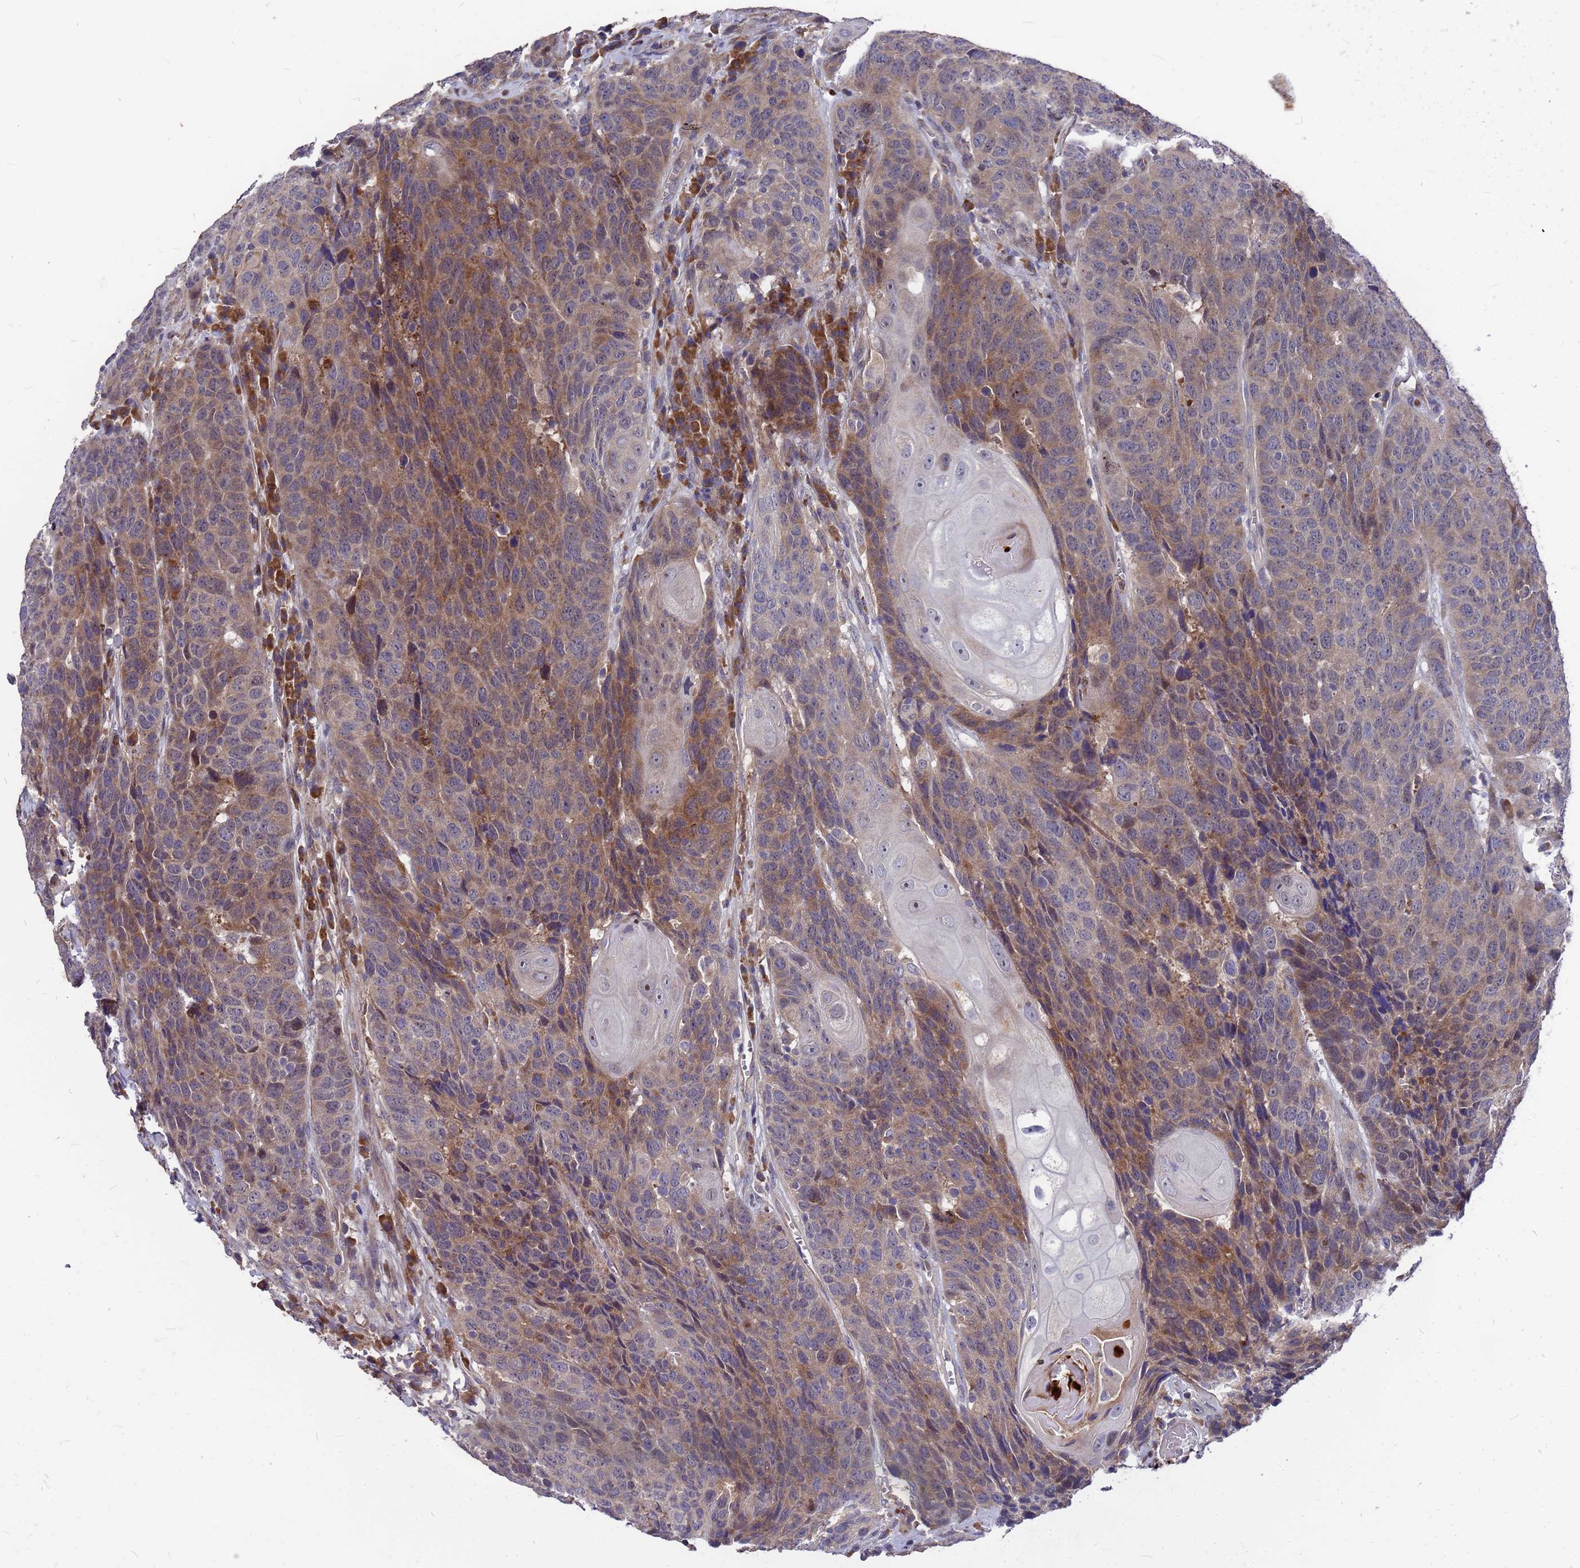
{"staining": {"intensity": "moderate", "quantity": "<25%", "location": "cytoplasmic/membranous"}, "tissue": "head and neck cancer", "cell_type": "Tumor cells", "image_type": "cancer", "snomed": [{"axis": "morphology", "description": "Squamous cell carcinoma, NOS"}, {"axis": "topography", "description": "Head-Neck"}], "caption": "IHC micrograph of neoplastic tissue: human head and neck squamous cell carcinoma stained using immunohistochemistry (IHC) shows low levels of moderate protein expression localized specifically in the cytoplasmic/membranous of tumor cells, appearing as a cytoplasmic/membranous brown color.", "gene": "ZNF717", "patient": {"sex": "male", "age": 66}}